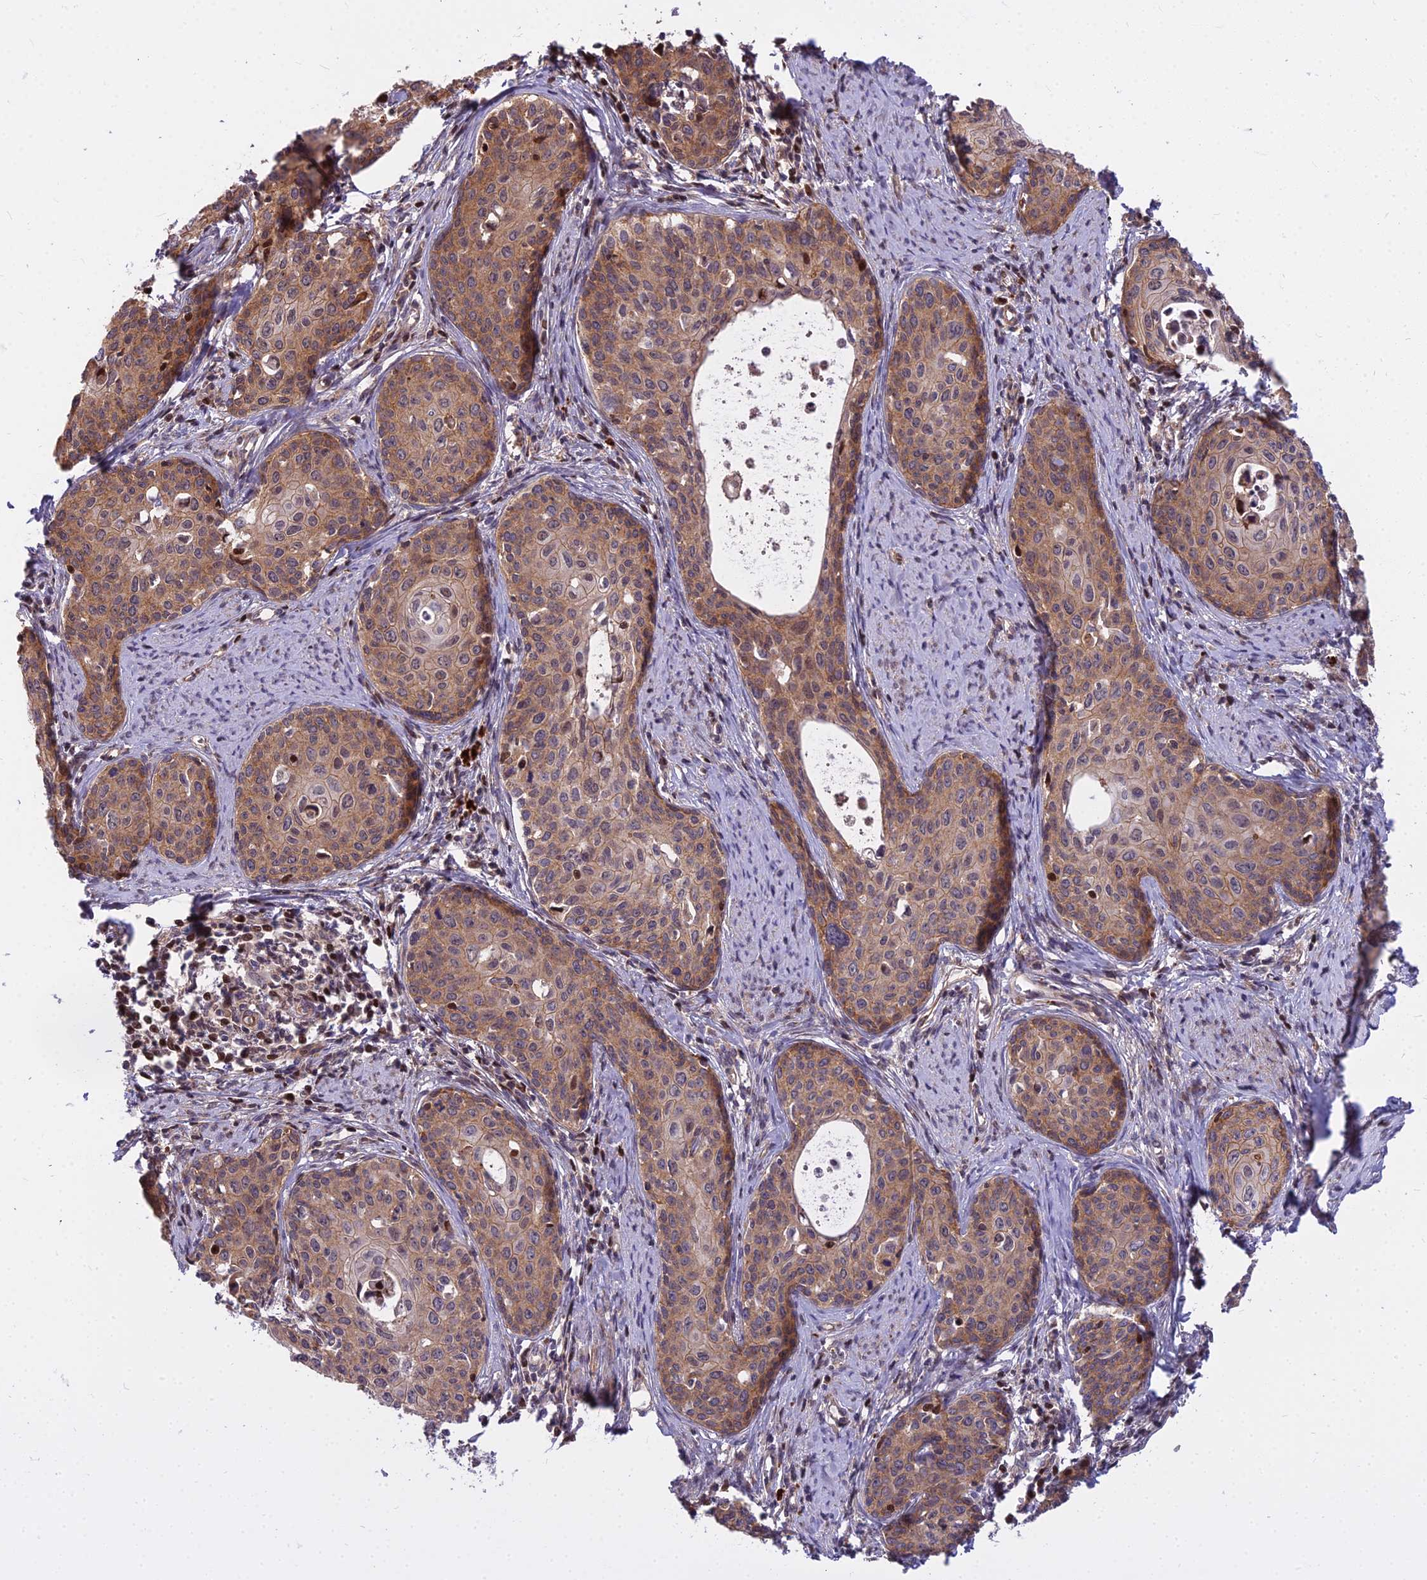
{"staining": {"intensity": "moderate", "quantity": ">75%", "location": "cytoplasmic/membranous"}, "tissue": "cervical cancer", "cell_type": "Tumor cells", "image_type": "cancer", "snomed": [{"axis": "morphology", "description": "Squamous cell carcinoma, NOS"}, {"axis": "topography", "description": "Cervix"}], "caption": "An image of squamous cell carcinoma (cervical) stained for a protein displays moderate cytoplasmic/membranous brown staining in tumor cells.", "gene": "GLYATL3", "patient": {"sex": "female", "age": 52}}